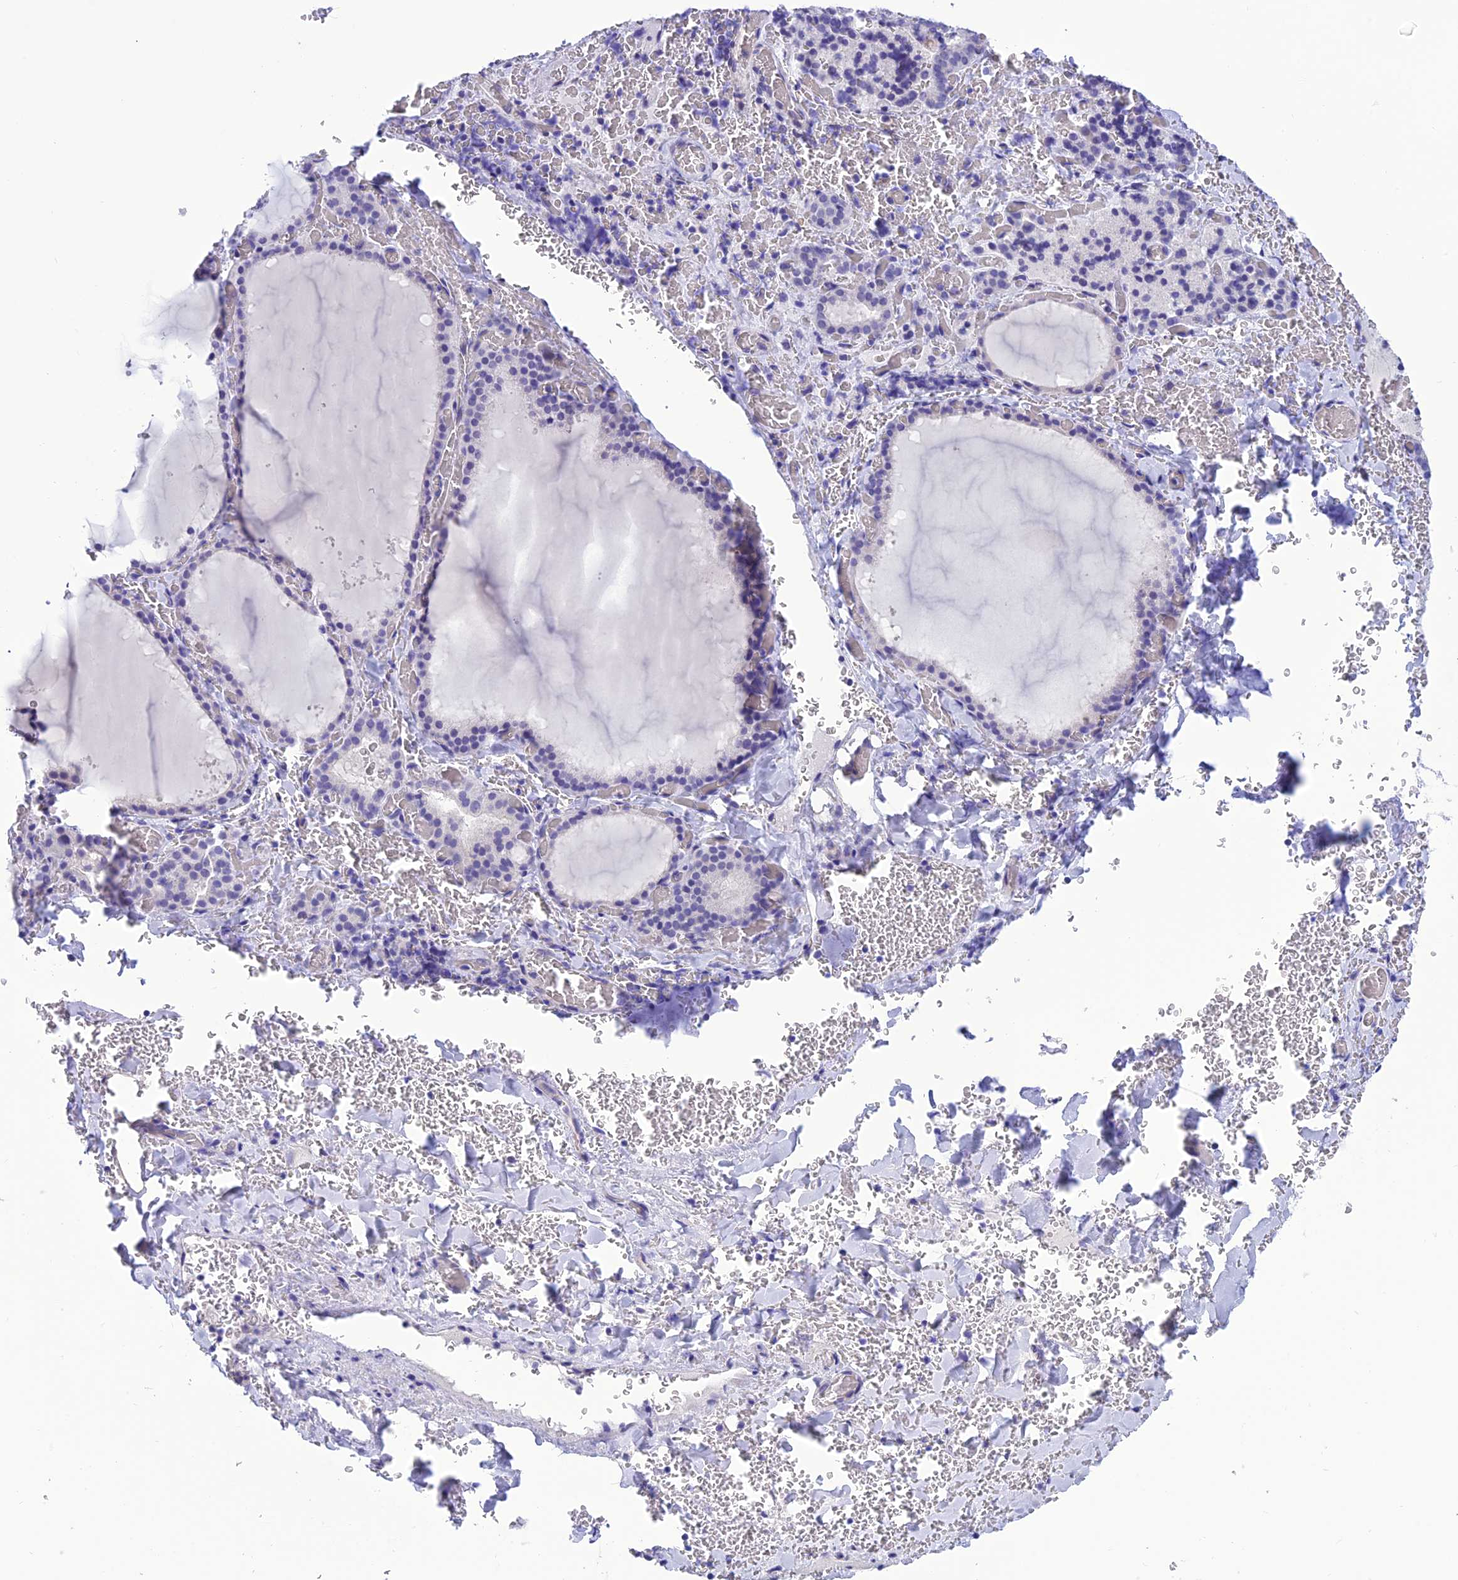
{"staining": {"intensity": "negative", "quantity": "none", "location": "none"}, "tissue": "thyroid gland", "cell_type": "Glandular cells", "image_type": "normal", "snomed": [{"axis": "morphology", "description": "Normal tissue, NOS"}, {"axis": "topography", "description": "Thyroid gland"}], "caption": "Thyroid gland stained for a protein using immunohistochemistry shows no positivity glandular cells.", "gene": "C17orf67", "patient": {"sex": "female", "age": 39}}